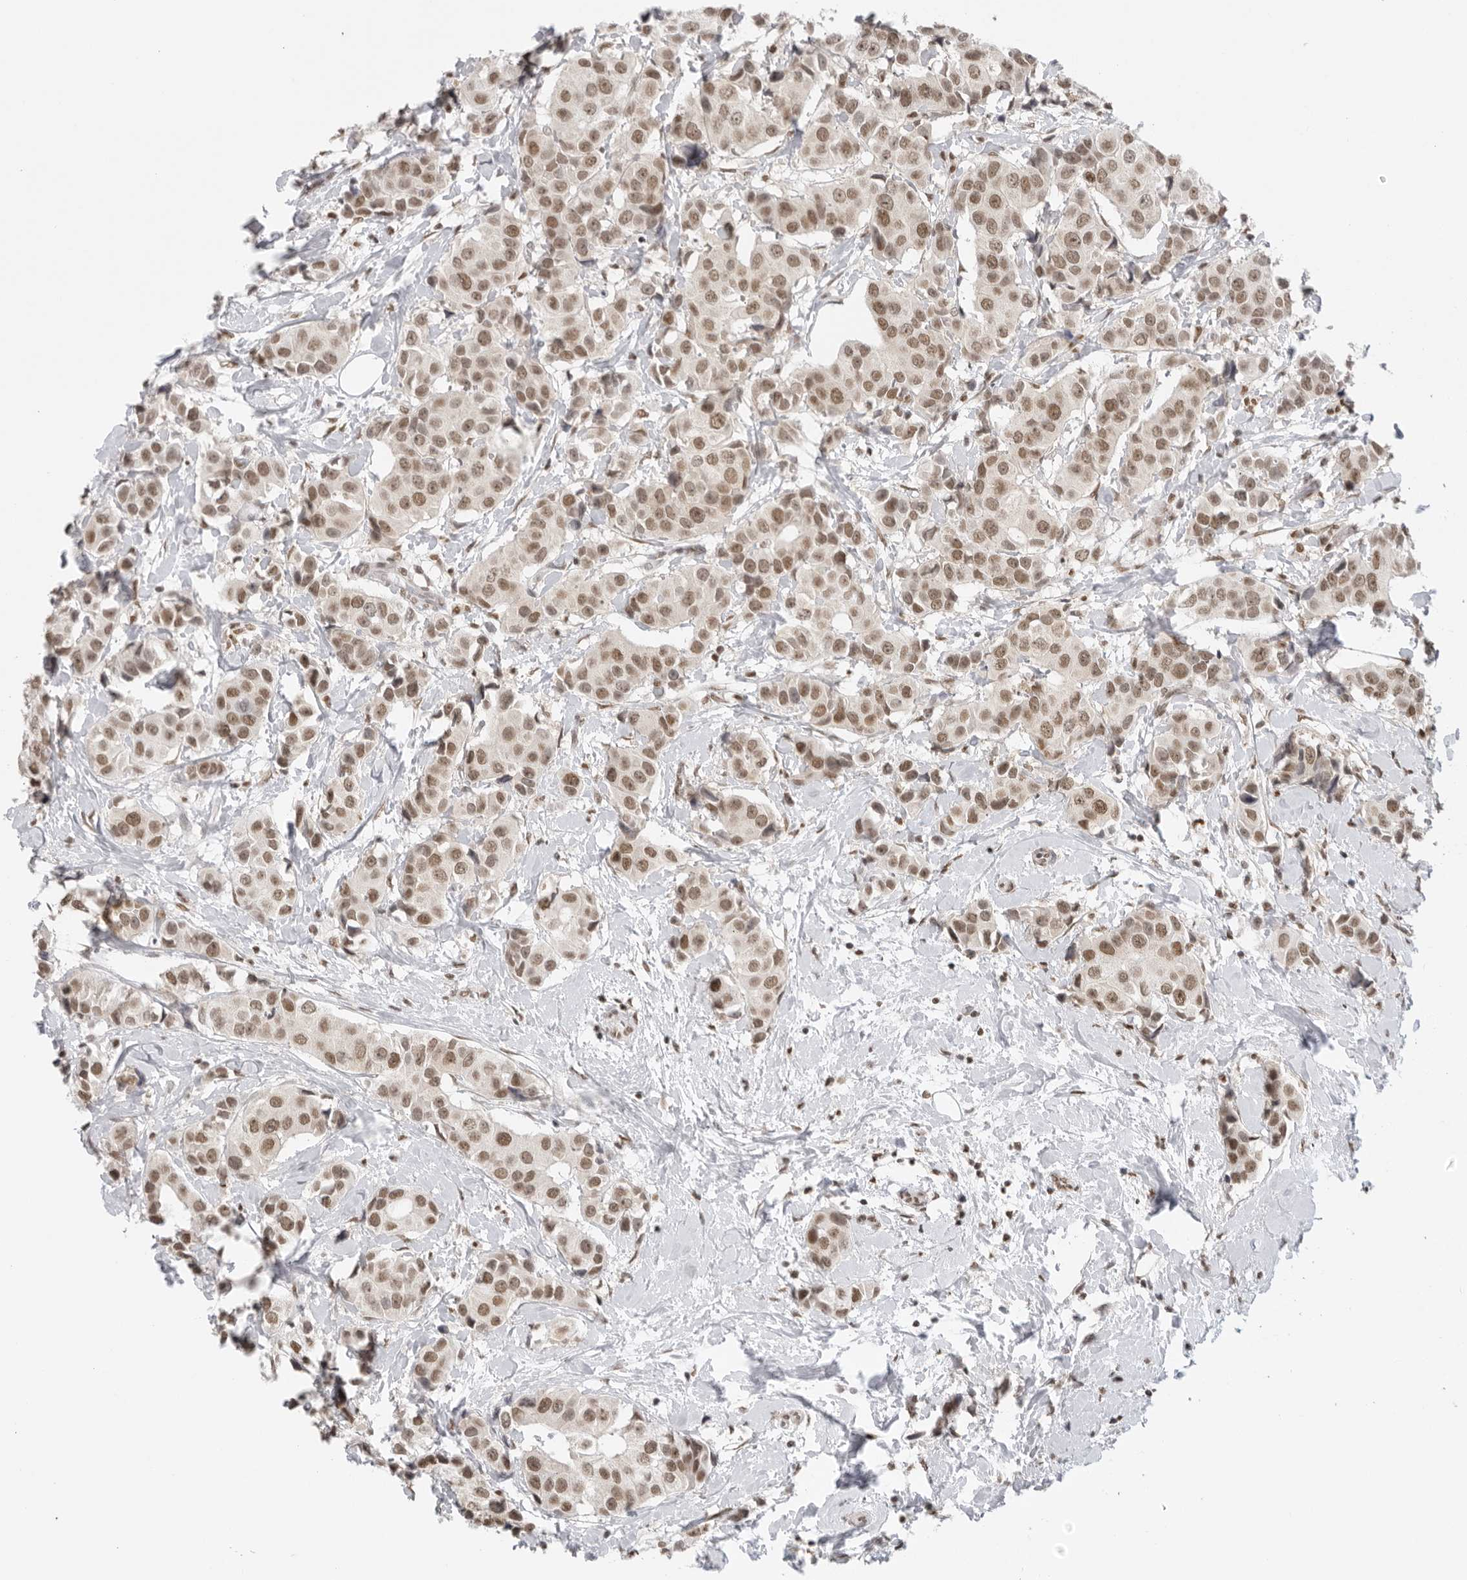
{"staining": {"intensity": "moderate", "quantity": ">75%", "location": "nuclear"}, "tissue": "breast cancer", "cell_type": "Tumor cells", "image_type": "cancer", "snomed": [{"axis": "morphology", "description": "Normal tissue, NOS"}, {"axis": "morphology", "description": "Duct carcinoma"}, {"axis": "topography", "description": "Breast"}], "caption": "DAB immunohistochemical staining of infiltrating ductal carcinoma (breast) demonstrates moderate nuclear protein positivity in about >75% of tumor cells.", "gene": "RPA2", "patient": {"sex": "female", "age": 39}}